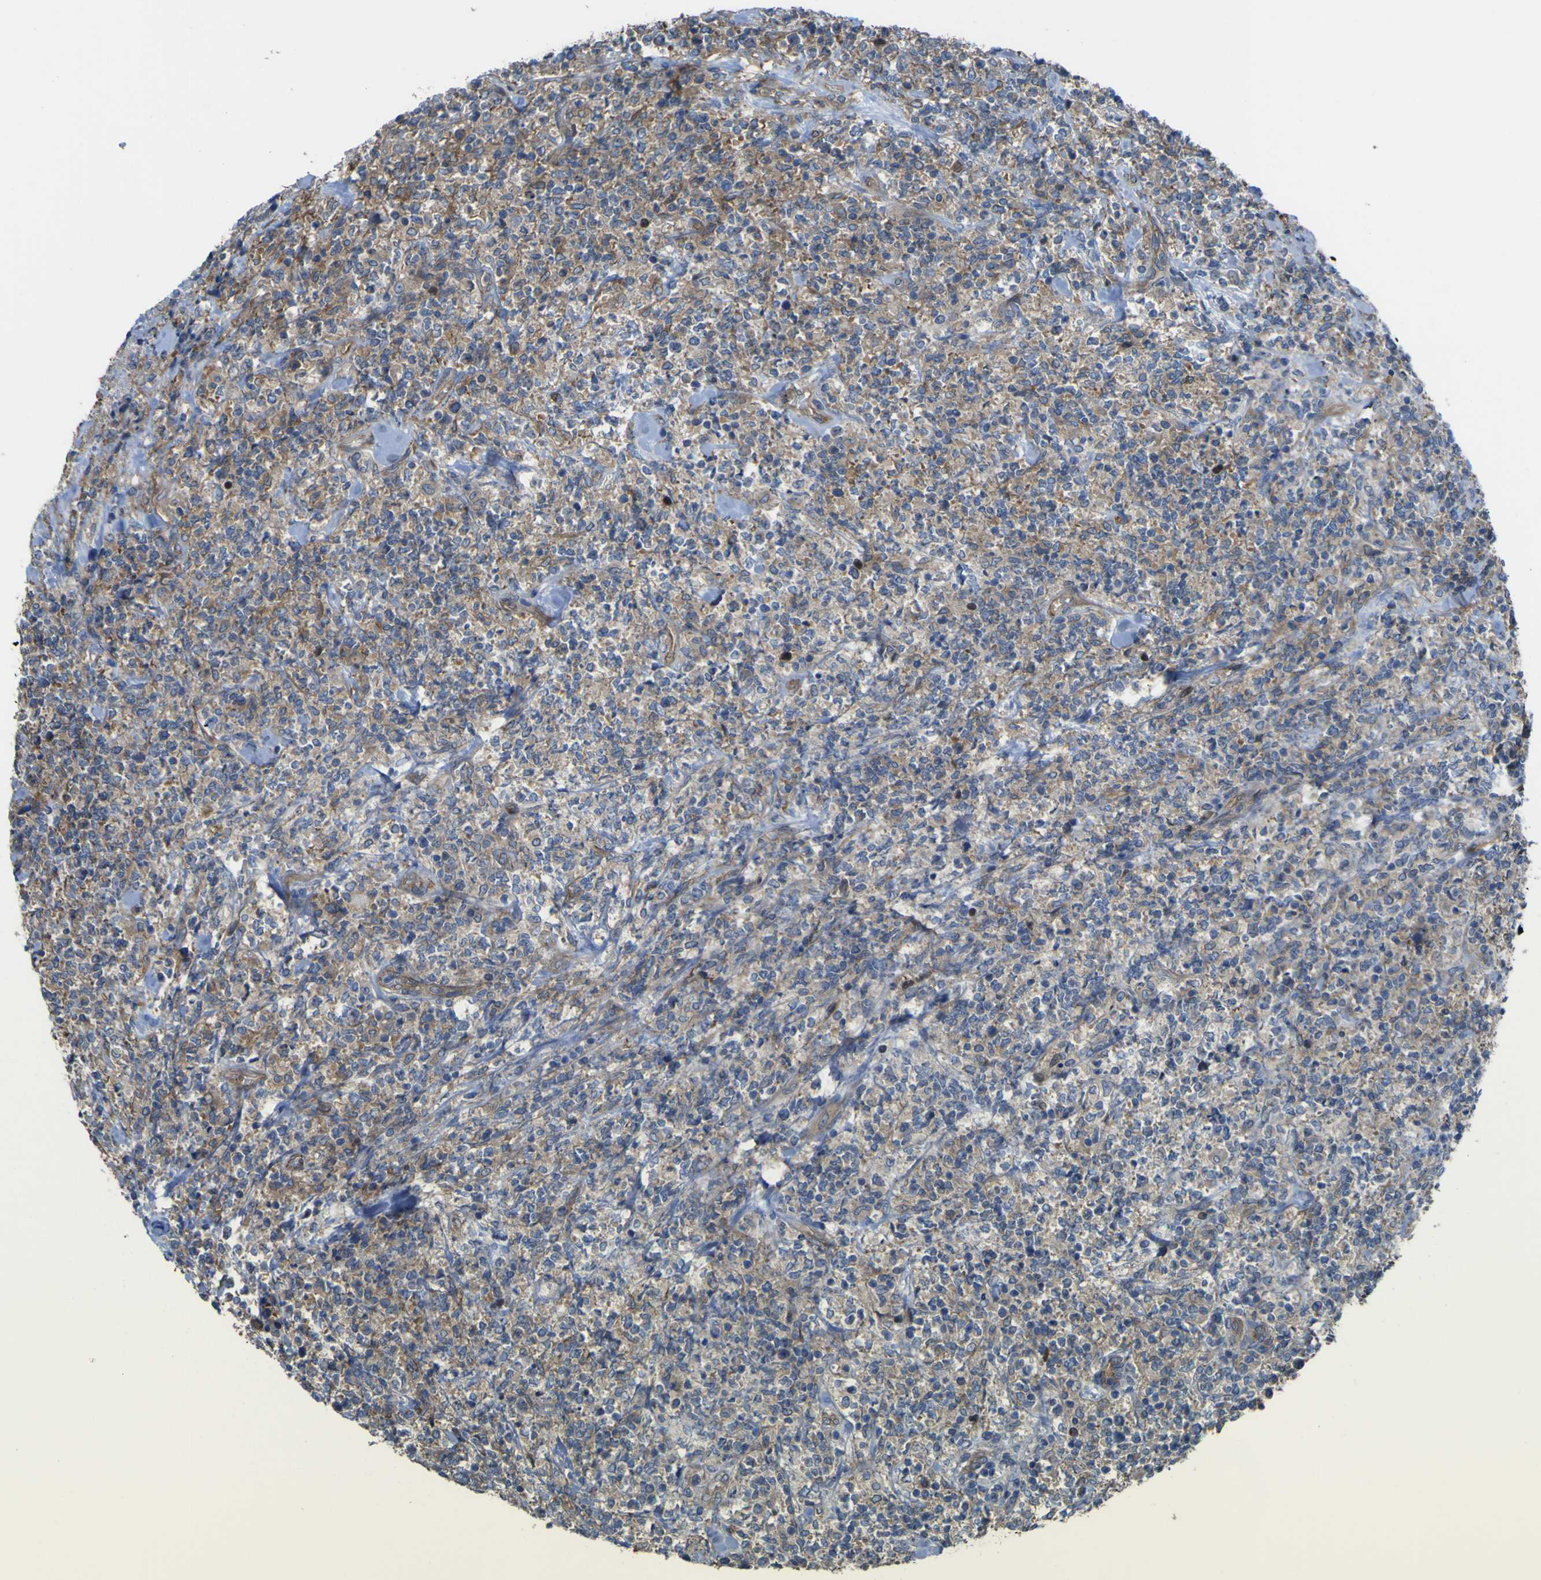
{"staining": {"intensity": "weak", "quantity": "25%-75%", "location": "cytoplasmic/membranous"}, "tissue": "lymphoma", "cell_type": "Tumor cells", "image_type": "cancer", "snomed": [{"axis": "morphology", "description": "Malignant lymphoma, non-Hodgkin's type, High grade"}, {"axis": "topography", "description": "Soft tissue"}], "caption": "A brown stain highlights weak cytoplasmic/membranous expression of a protein in human lymphoma tumor cells.", "gene": "FBXO30", "patient": {"sex": "male", "age": 18}}